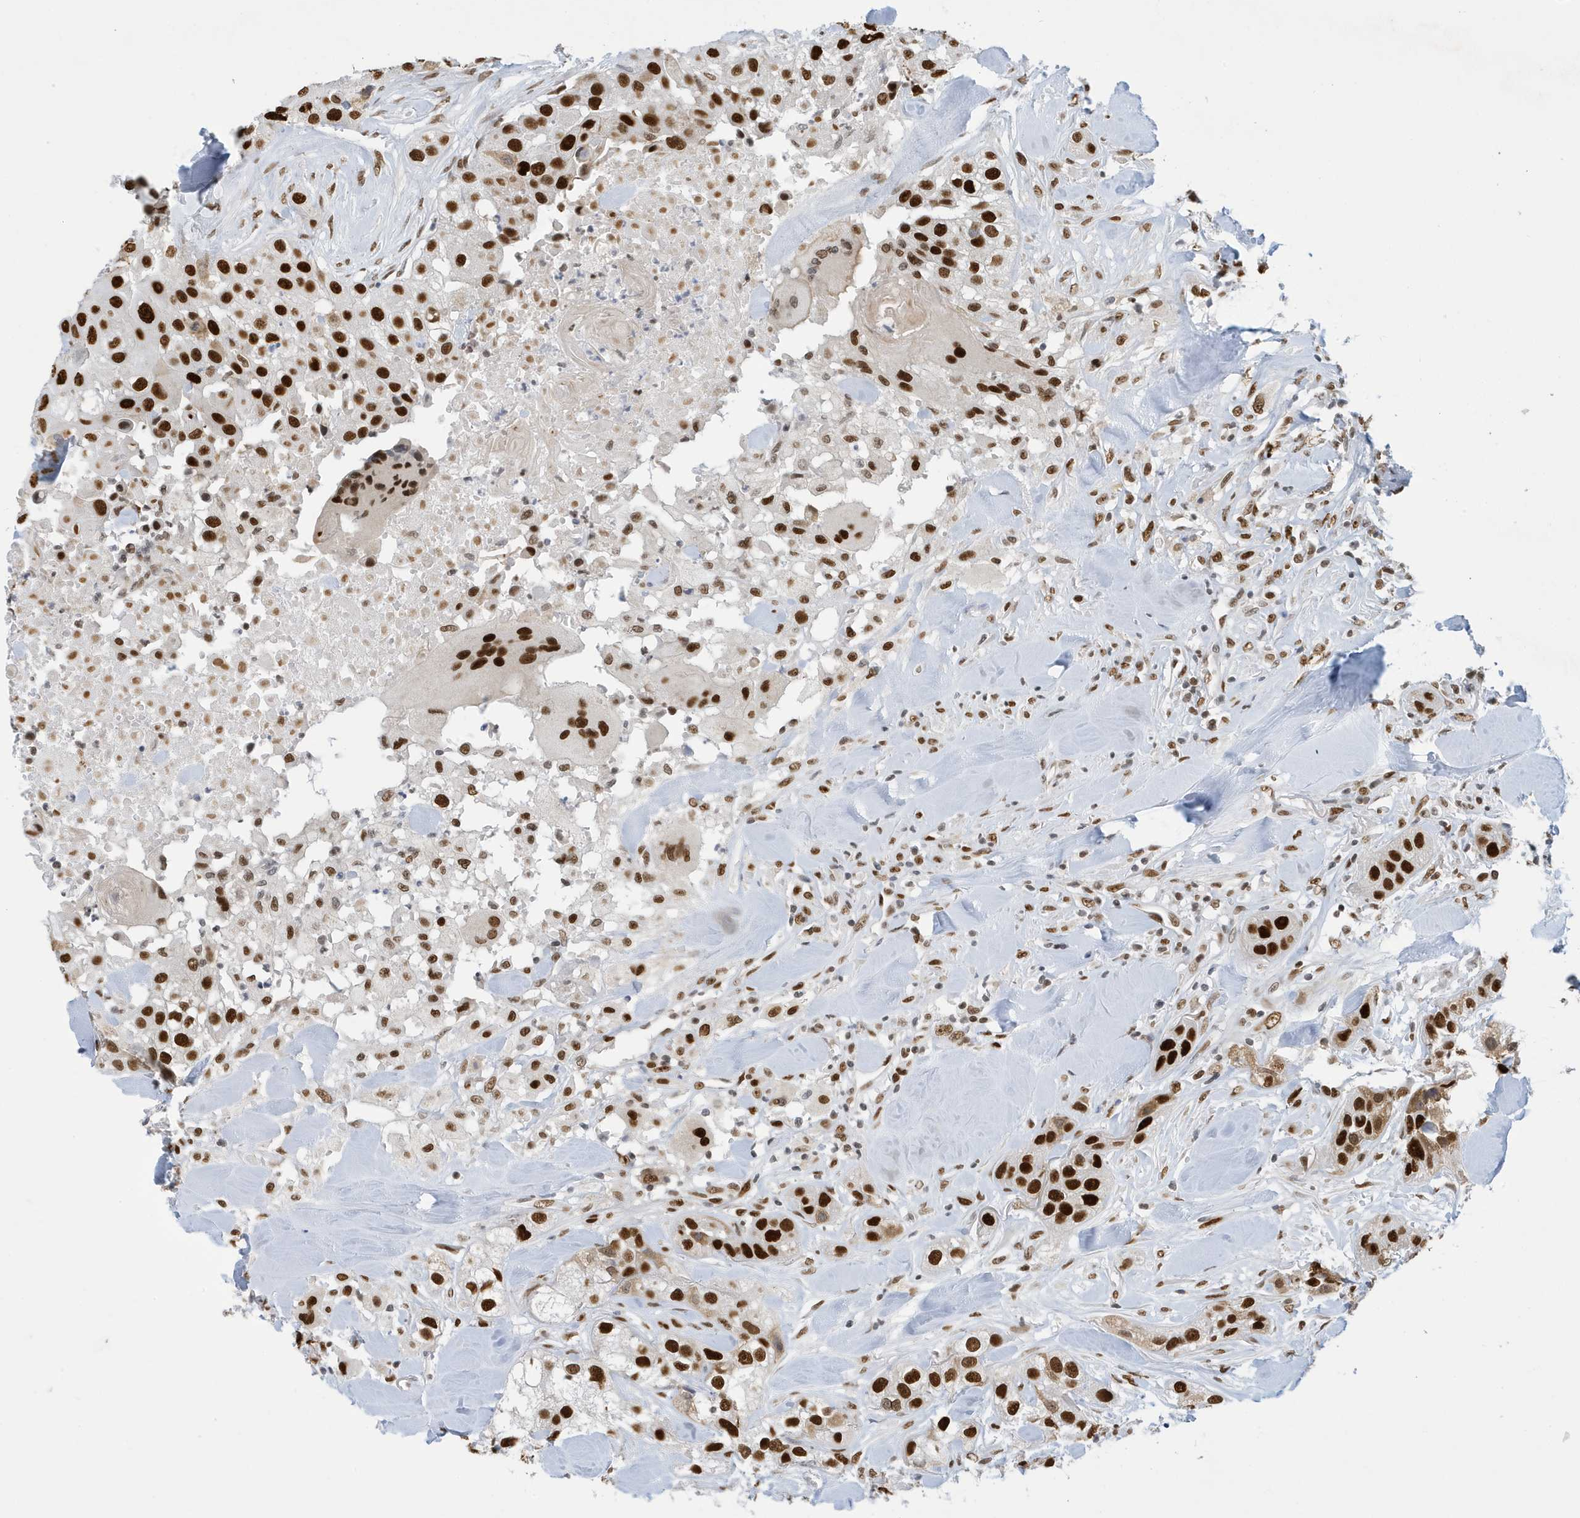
{"staining": {"intensity": "strong", "quantity": ">75%", "location": "nuclear"}, "tissue": "head and neck cancer", "cell_type": "Tumor cells", "image_type": "cancer", "snomed": [{"axis": "morphology", "description": "Normal tissue, NOS"}, {"axis": "morphology", "description": "Squamous cell carcinoma, NOS"}, {"axis": "topography", "description": "Skeletal muscle"}, {"axis": "topography", "description": "Head-Neck"}], "caption": "IHC micrograph of head and neck cancer (squamous cell carcinoma) stained for a protein (brown), which reveals high levels of strong nuclear positivity in about >75% of tumor cells.", "gene": "PCYT1A", "patient": {"sex": "male", "age": 51}}